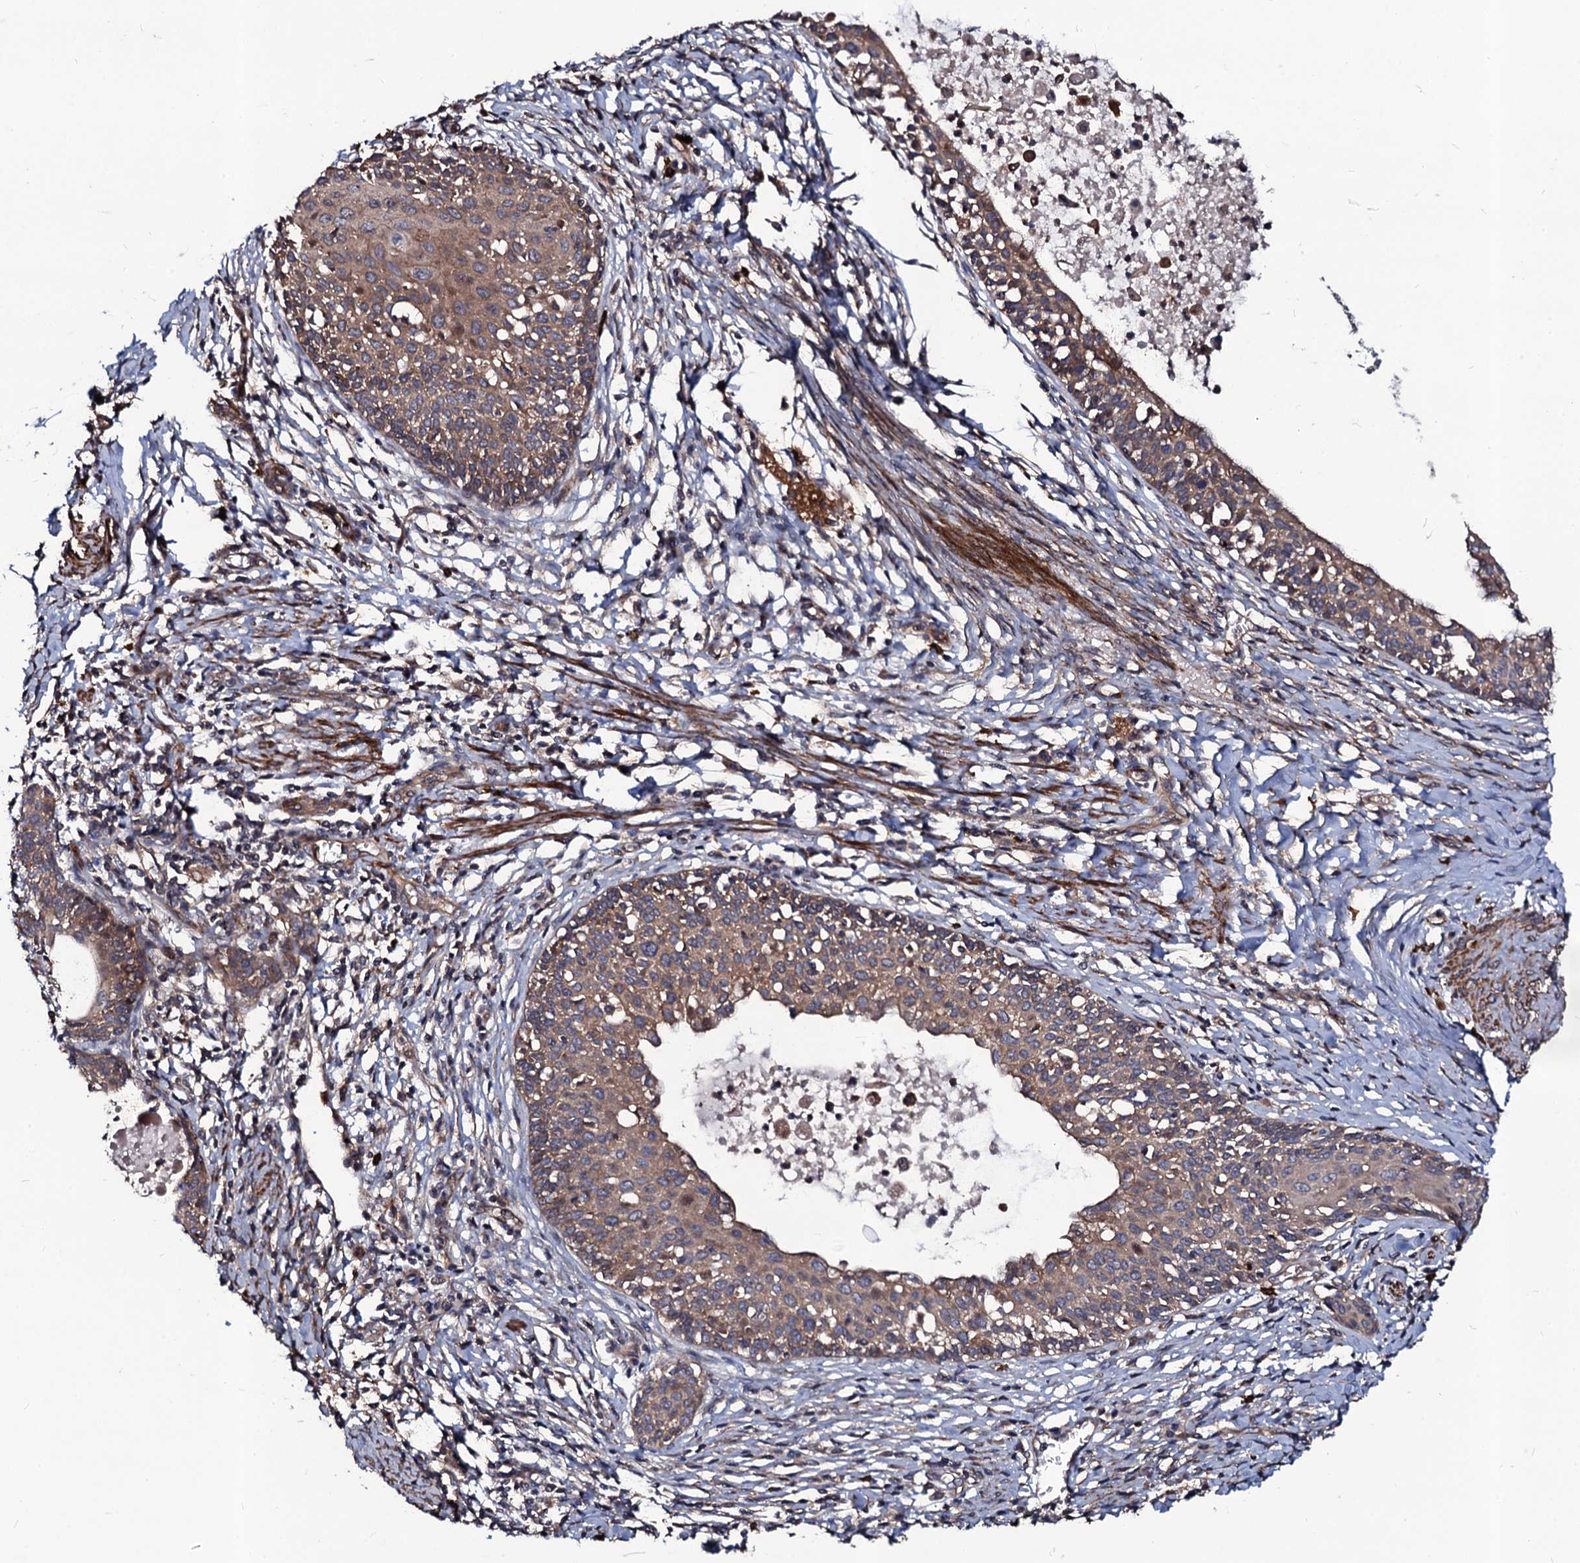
{"staining": {"intensity": "moderate", "quantity": ">75%", "location": "cytoplasmic/membranous"}, "tissue": "cervical cancer", "cell_type": "Tumor cells", "image_type": "cancer", "snomed": [{"axis": "morphology", "description": "Squamous cell carcinoma, NOS"}, {"axis": "topography", "description": "Cervix"}], "caption": "Cervical cancer stained with a protein marker shows moderate staining in tumor cells.", "gene": "KXD1", "patient": {"sex": "female", "age": 52}}